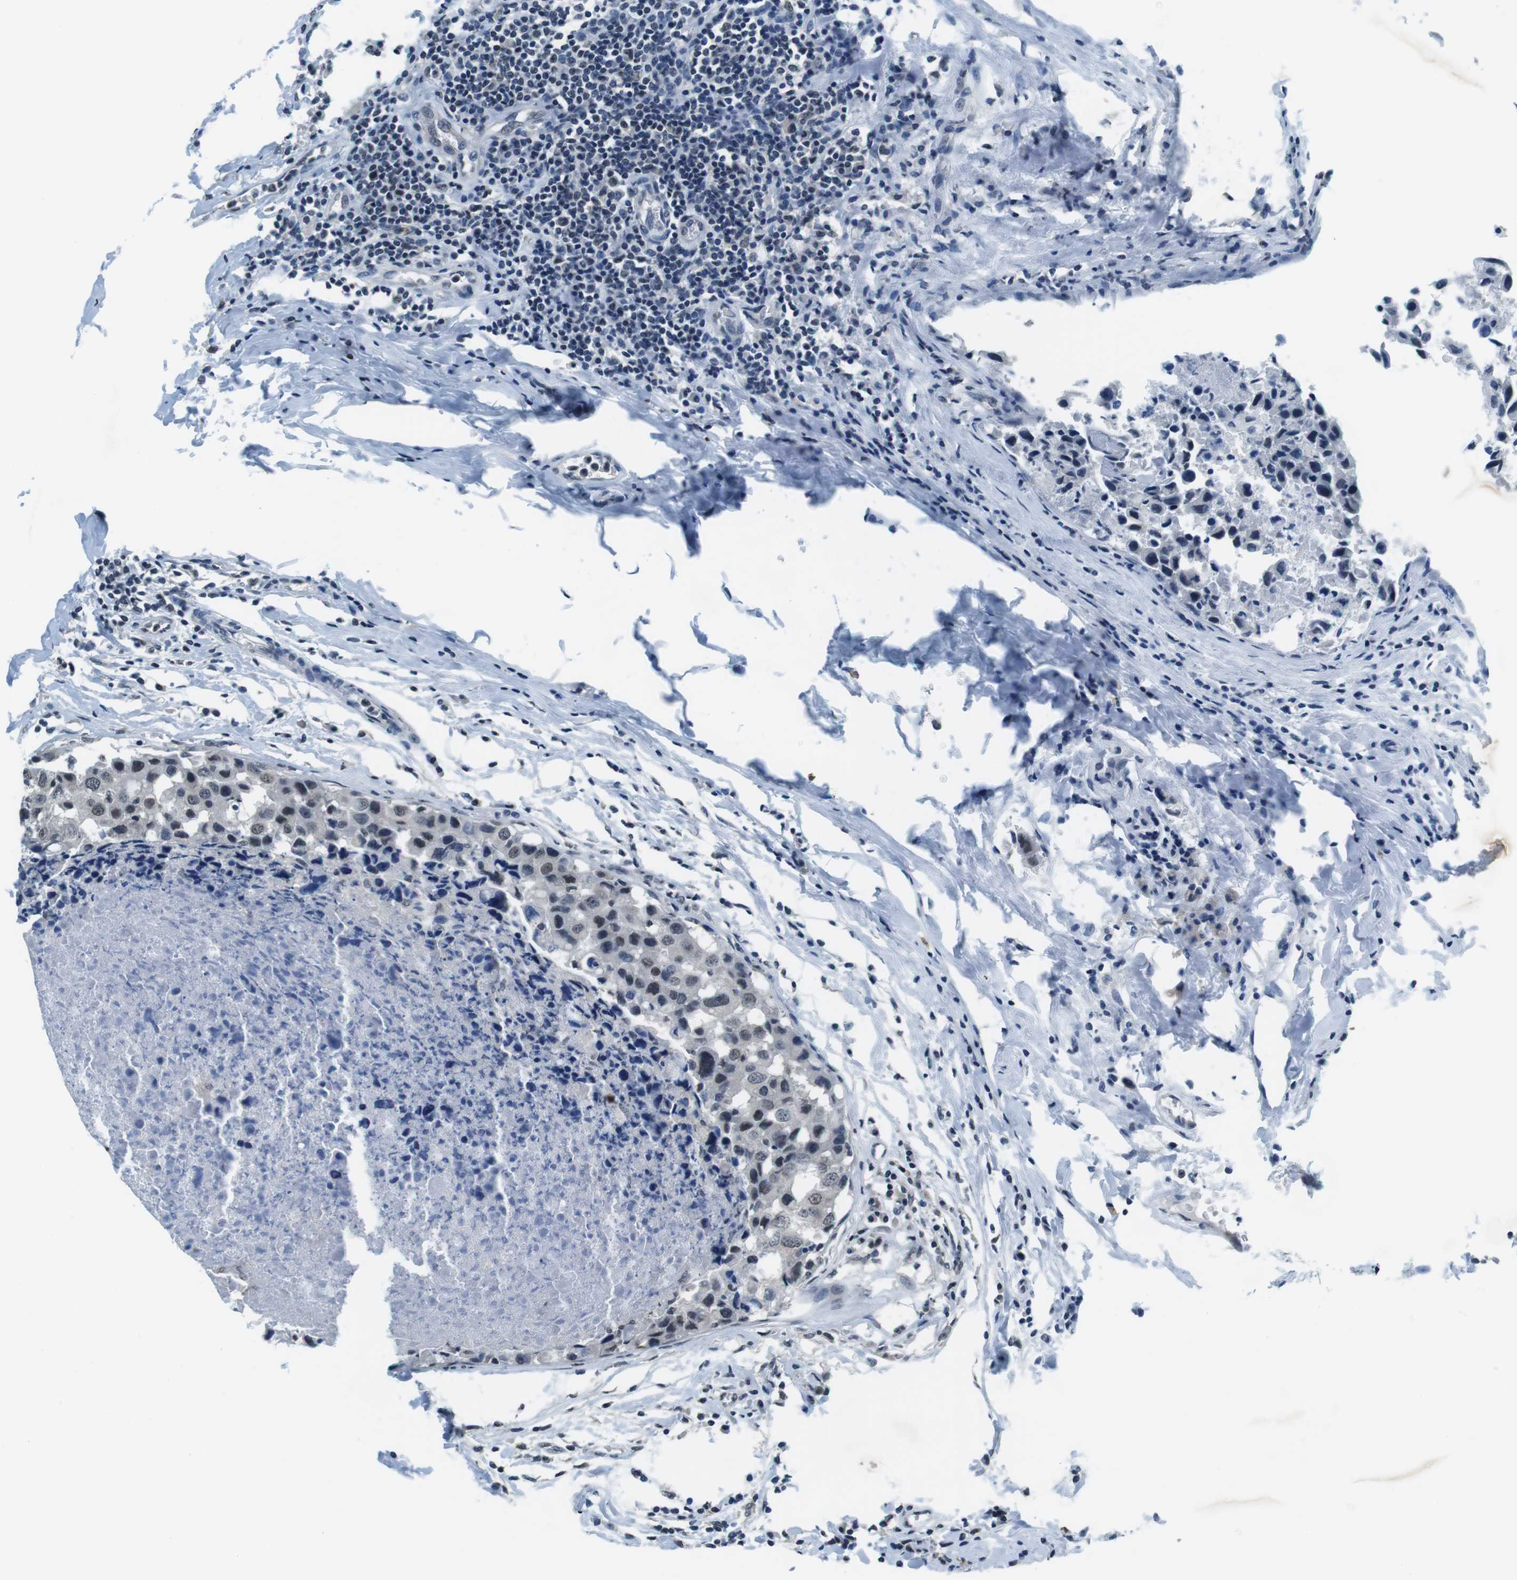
{"staining": {"intensity": "negative", "quantity": "none", "location": "none"}, "tissue": "breast cancer", "cell_type": "Tumor cells", "image_type": "cancer", "snomed": [{"axis": "morphology", "description": "Duct carcinoma"}, {"axis": "topography", "description": "Breast"}], "caption": "This is a image of immunohistochemistry staining of breast cancer, which shows no expression in tumor cells.", "gene": "NEK4", "patient": {"sex": "female", "age": 27}}